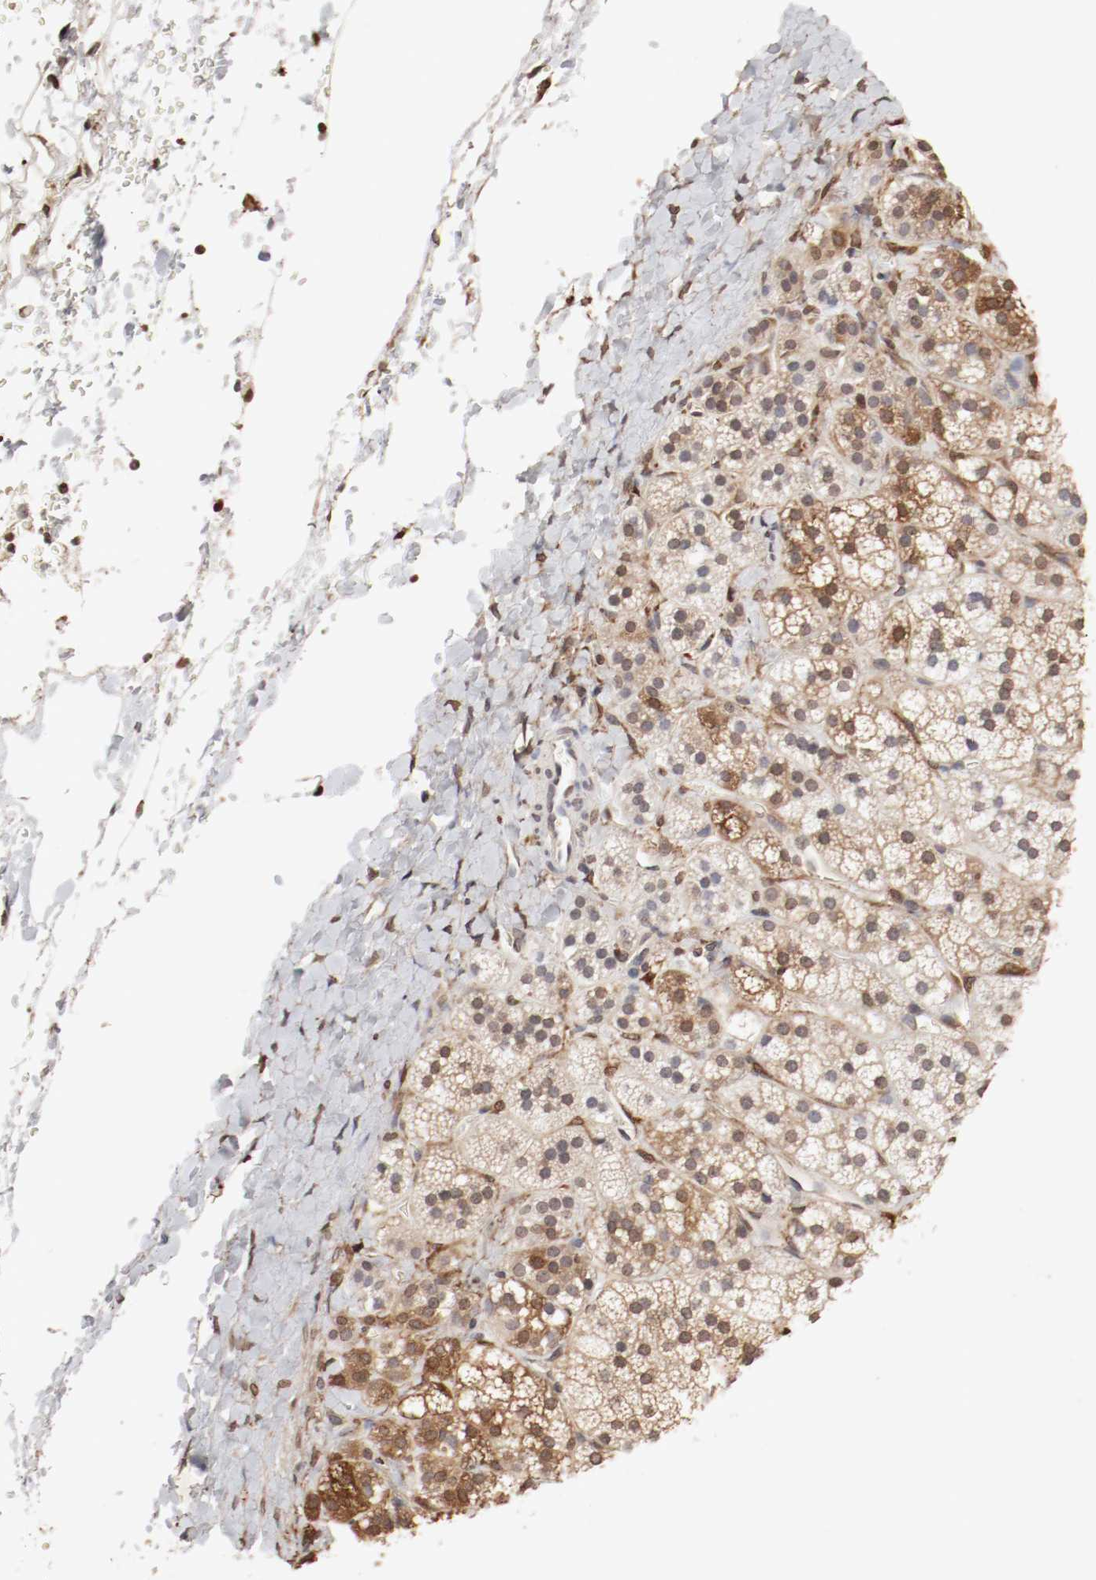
{"staining": {"intensity": "moderate", "quantity": "25%-75%", "location": "cytoplasmic/membranous,nuclear"}, "tissue": "adrenal gland", "cell_type": "Glandular cells", "image_type": "normal", "snomed": [{"axis": "morphology", "description": "Normal tissue, NOS"}, {"axis": "topography", "description": "Adrenal gland"}], "caption": "Adrenal gland stained with DAB (3,3'-diaminobenzidine) immunohistochemistry demonstrates medium levels of moderate cytoplasmic/membranous,nuclear positivity in about 25%-75% of glandular cells.", "gene": "WASL", "patient": {"sex": "female", "age": 44}}